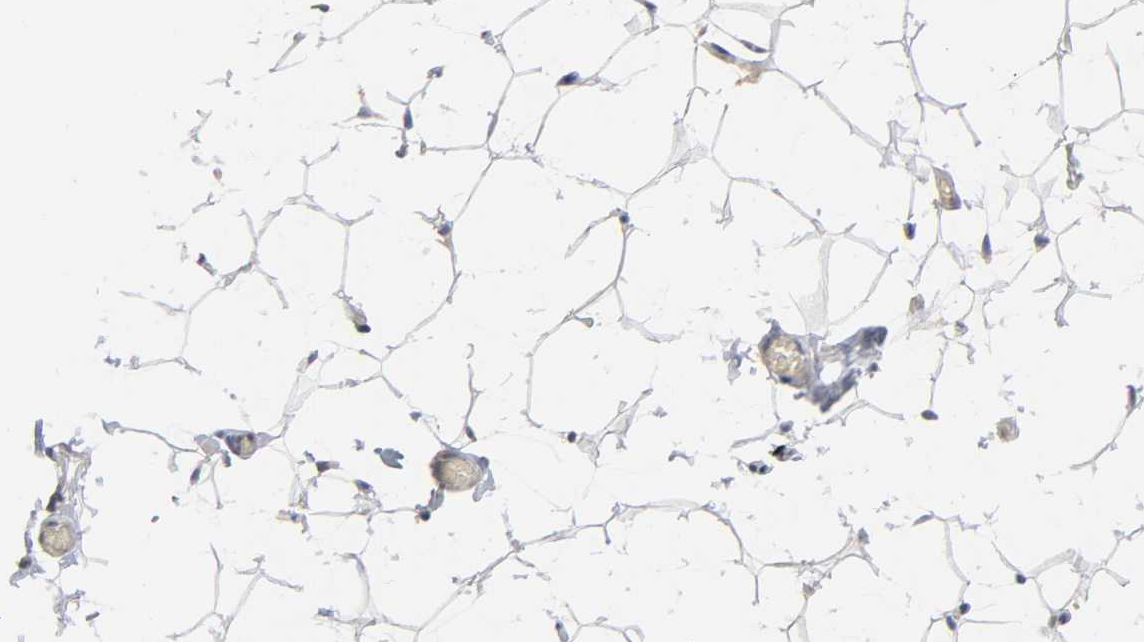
{"staining": {"intensity": "weak", "quantity": "<25%", "location": "cytoplasmic/membranous"}, "tissue": "adipose tissue", "cell_type": "Adipocytes", "image_type": "normal", "snomed": [{"axis": "morphology", "description": "Normal tissue, NOS"}, {"axis": "topography", "description": "Soft tissue"}], "caption": "An image of adipose tissue stained for a protein demonstrates no brown staining in adipocytes. The staining was performed using DAB (3,3'-diaminobenzidine) to visualize the protein expression in brown, while the nuclei were stained in blue with hematoxylin (Magnification: 20x).", "gene": "HDAC6", "patient": {"sex": "male", "age": 26}}